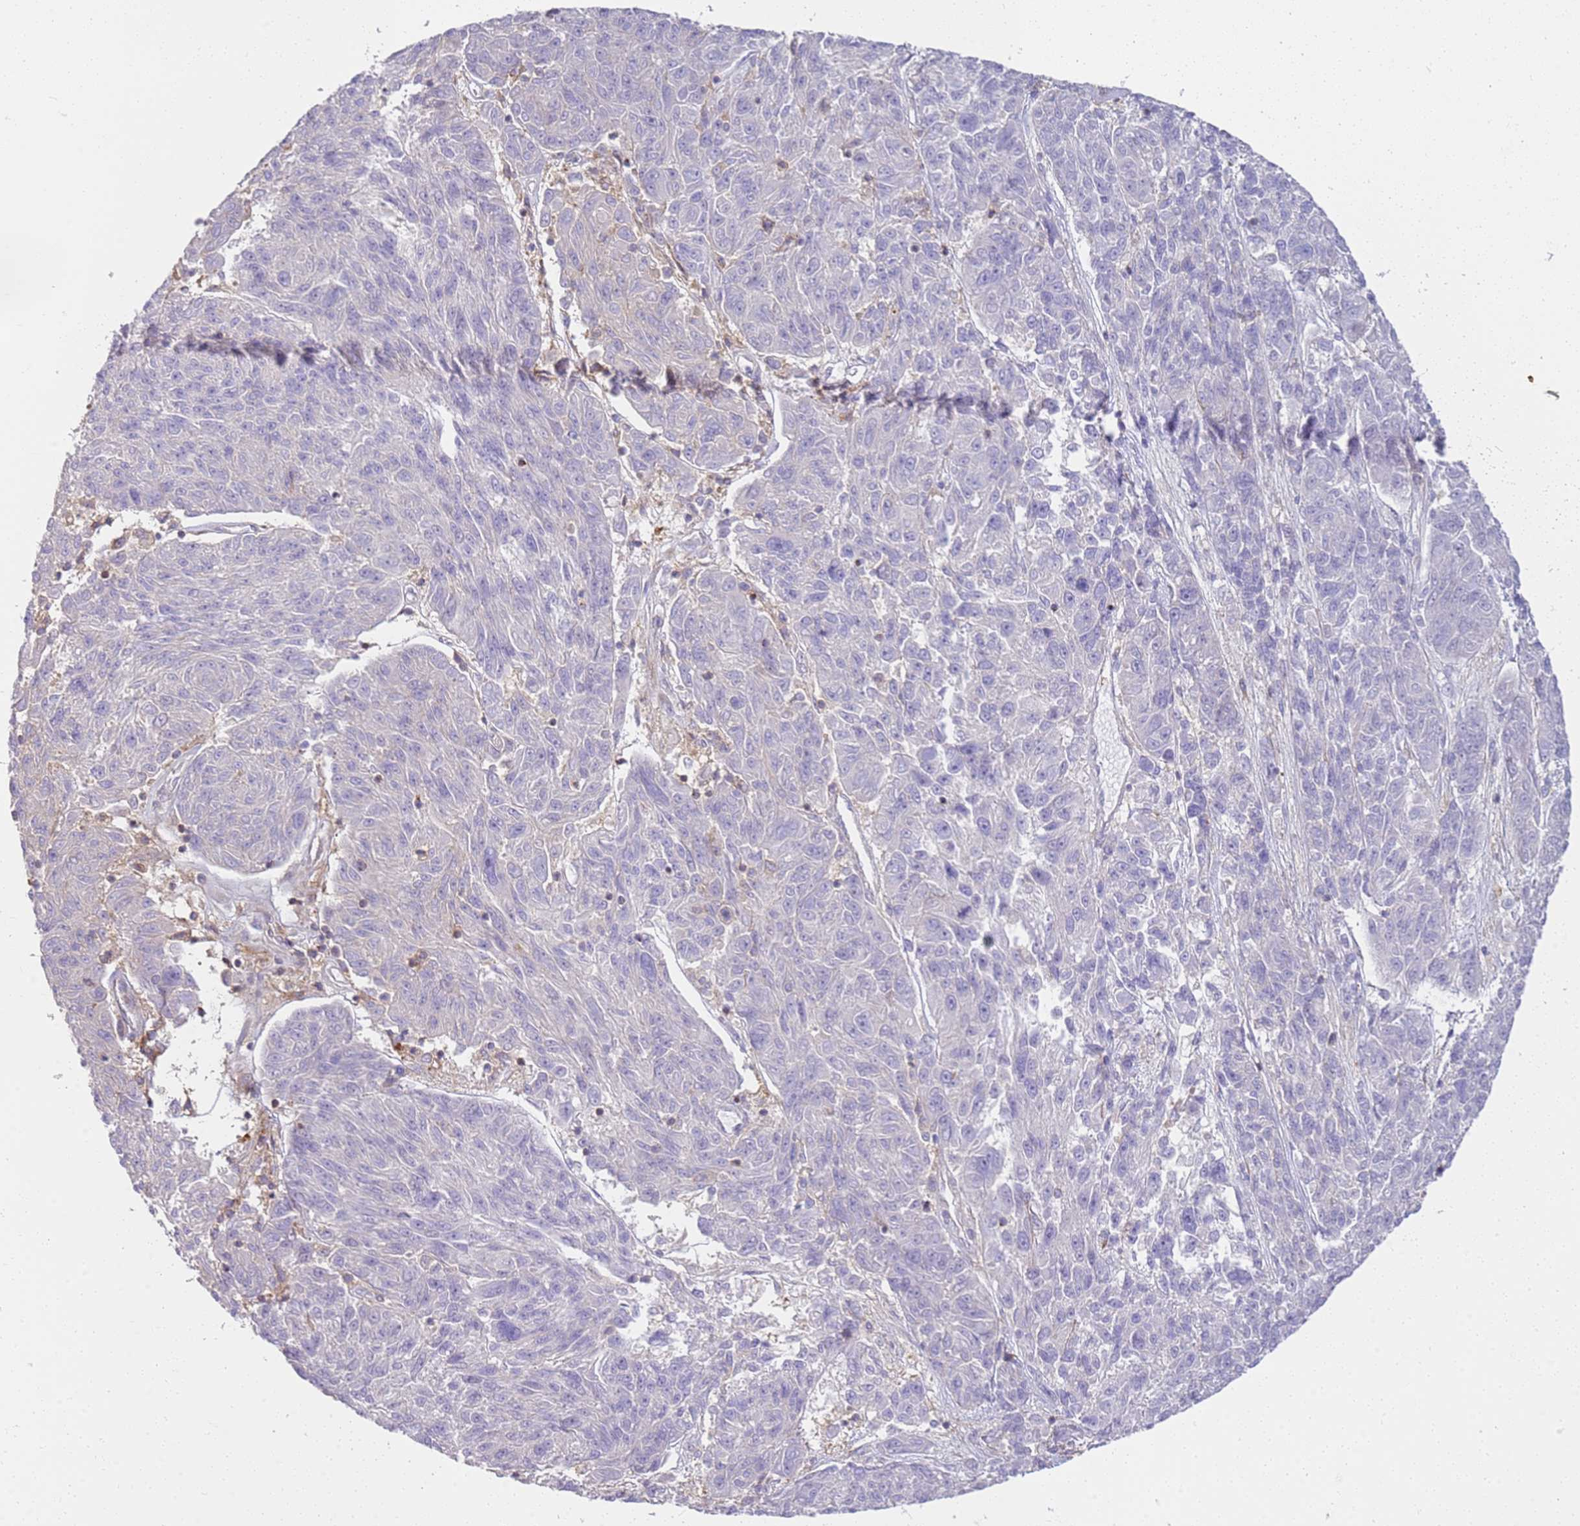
{"staining": {"intensity": "negative", "quantity": "none", "location": "none"}, "tissue": "melanoma", "cell_type": "Tumor cells", "image_type": "cancer", "snomed": [{"axis": "morphology", "description": "Malignant melanoma, NOS"}, {"axis": "topography", "description": "Skin"}], "caption": "DAB (3,3'-diaminobenzidine) immunohistochemical staining of malignant melanoma exhibits no significant staining in tumor cells.", "gene": "FPR1", "patient": {"sex": "male", "age": 53}}